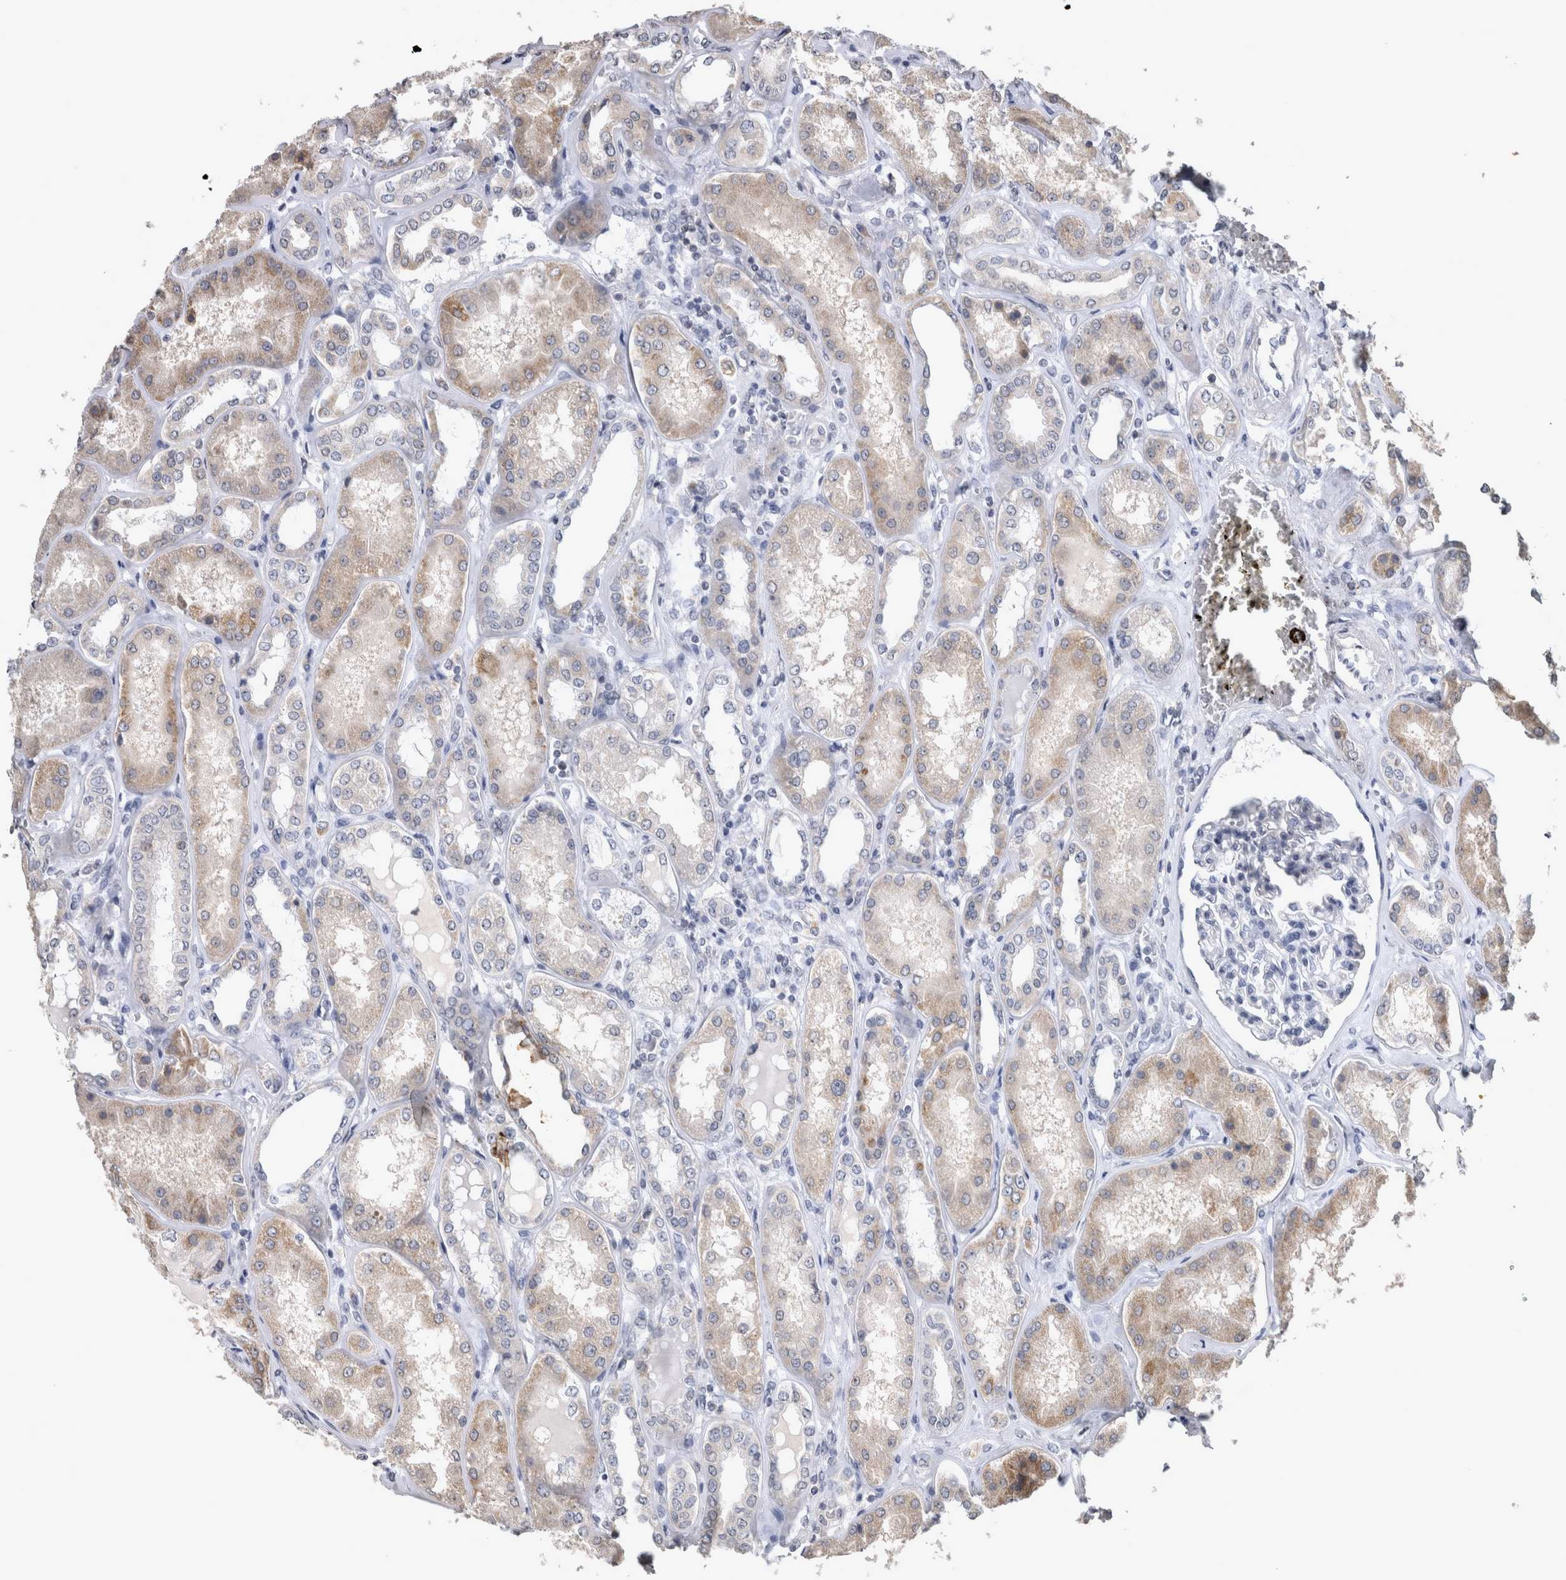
{"staining": {"intensity": "negative", "quantity": "none", "location": "none"}, "tissue": "kidney", "cell_type": "Cells in glomeruli", "image_type": "normal", "snomed": [{"axis": "morphology", "description": "Normal tissue, NOS"}, {"axis": "topography", "description": "Kidney"}], "caption": "Immunohistochemistry (IHC) of benign kidney shows no positivity in cells in glomeruli. Nuclei are stained in blue.", "gene": "WNT7A", "patient": {"sex": "female", "age": 56}}